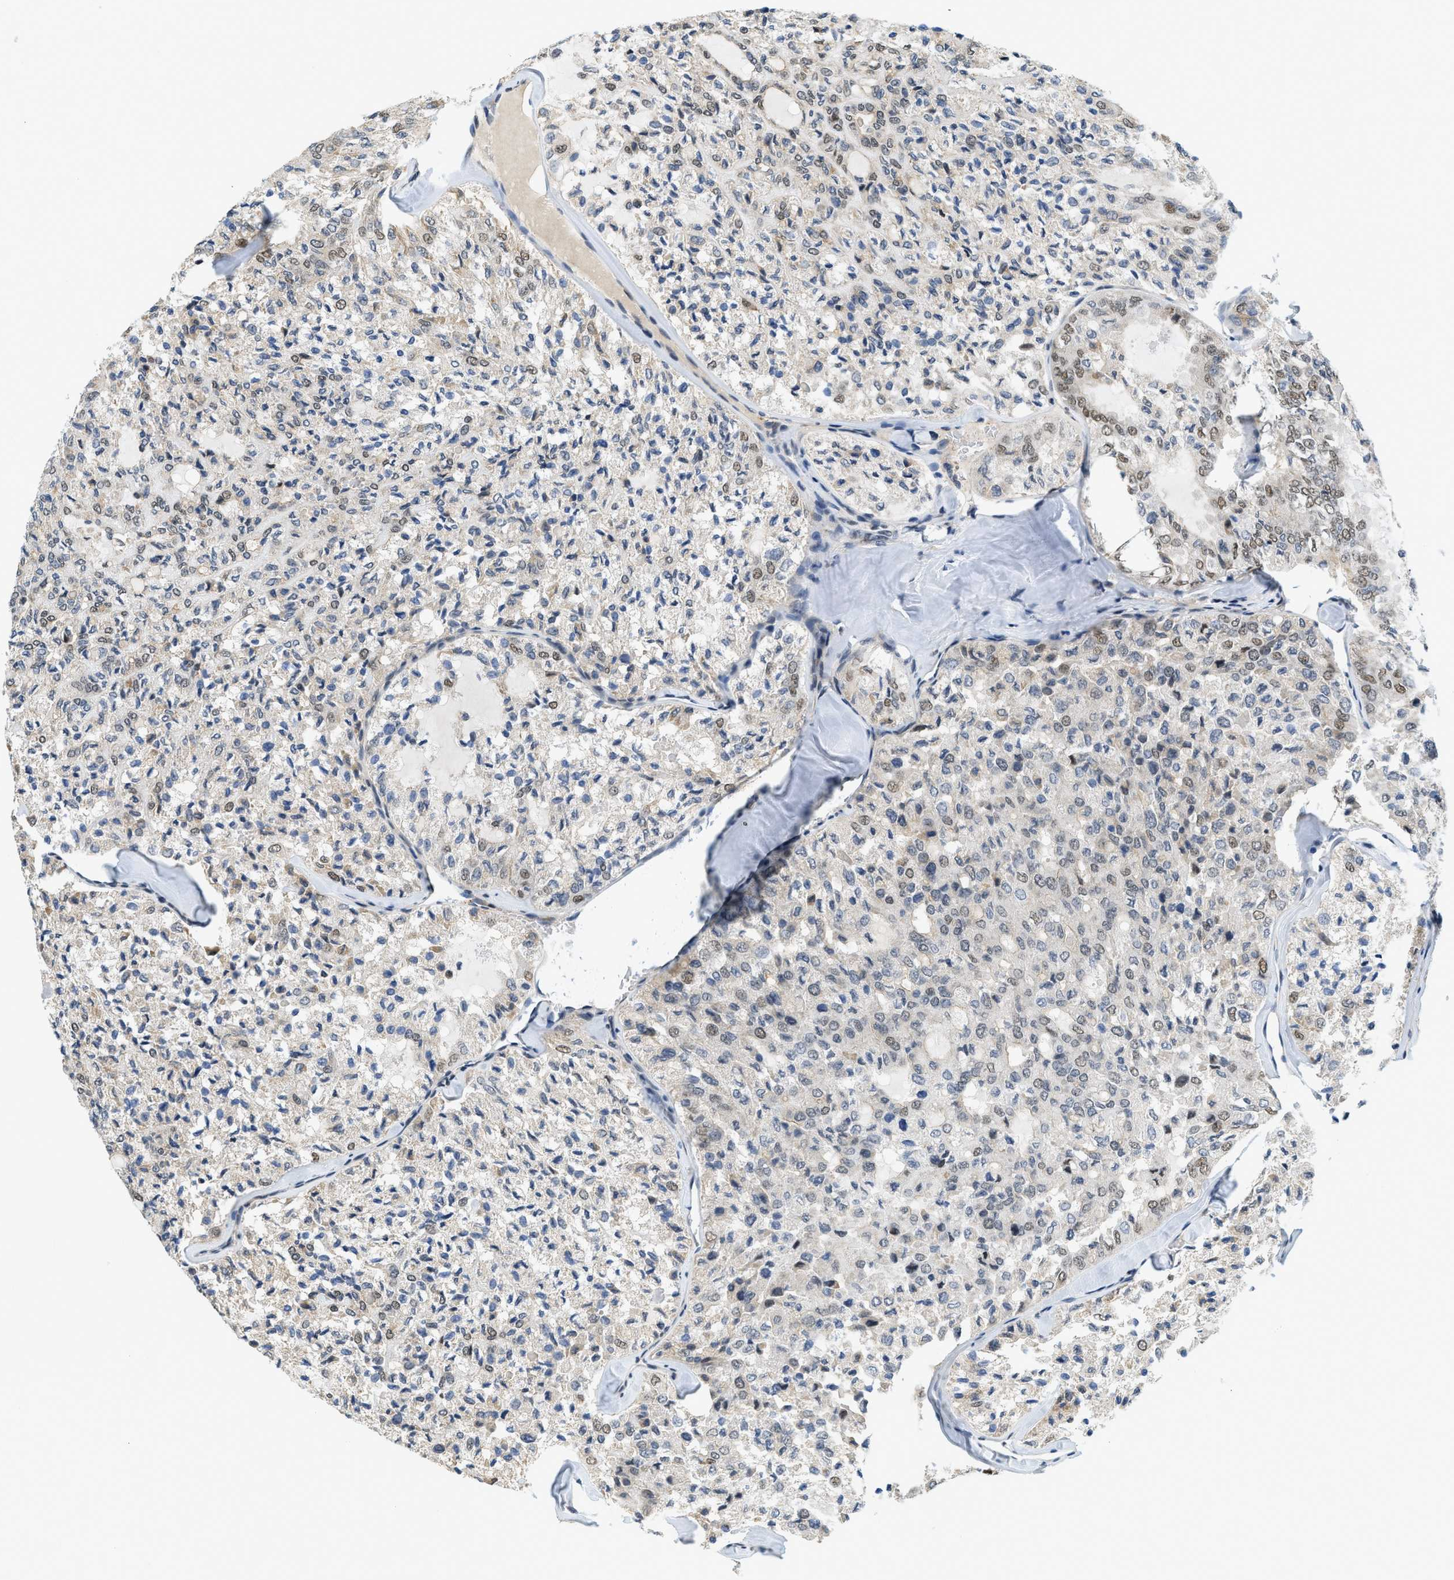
{"staining": {"intensity": "moderate", "quantity": "25%-75%", "location": "nuclear"}, "tissue": "thyroid cancer", "cell_type": "Tumor cells", "image_type": "cancer", "snomed": [{"axis": "morphology", "description": "Follicular adenoma carcinoma, NOS"}, {"axis": "topography", "description": "Thyroid gland"}], "caption": "A medium amount of moderate nuclear positivity is present in about 25%-75% of tumor cells in follicular adenoma carcinoma (thyroid) tissue. The protein is stained brown, and the nuclei are stained in blue (DAB (3,3'-diaminobenzidine) IHC with brightfield microscopy, high magnification).", "gene": "KMT2A", "patient": {"sex": "male", "age": 75}}